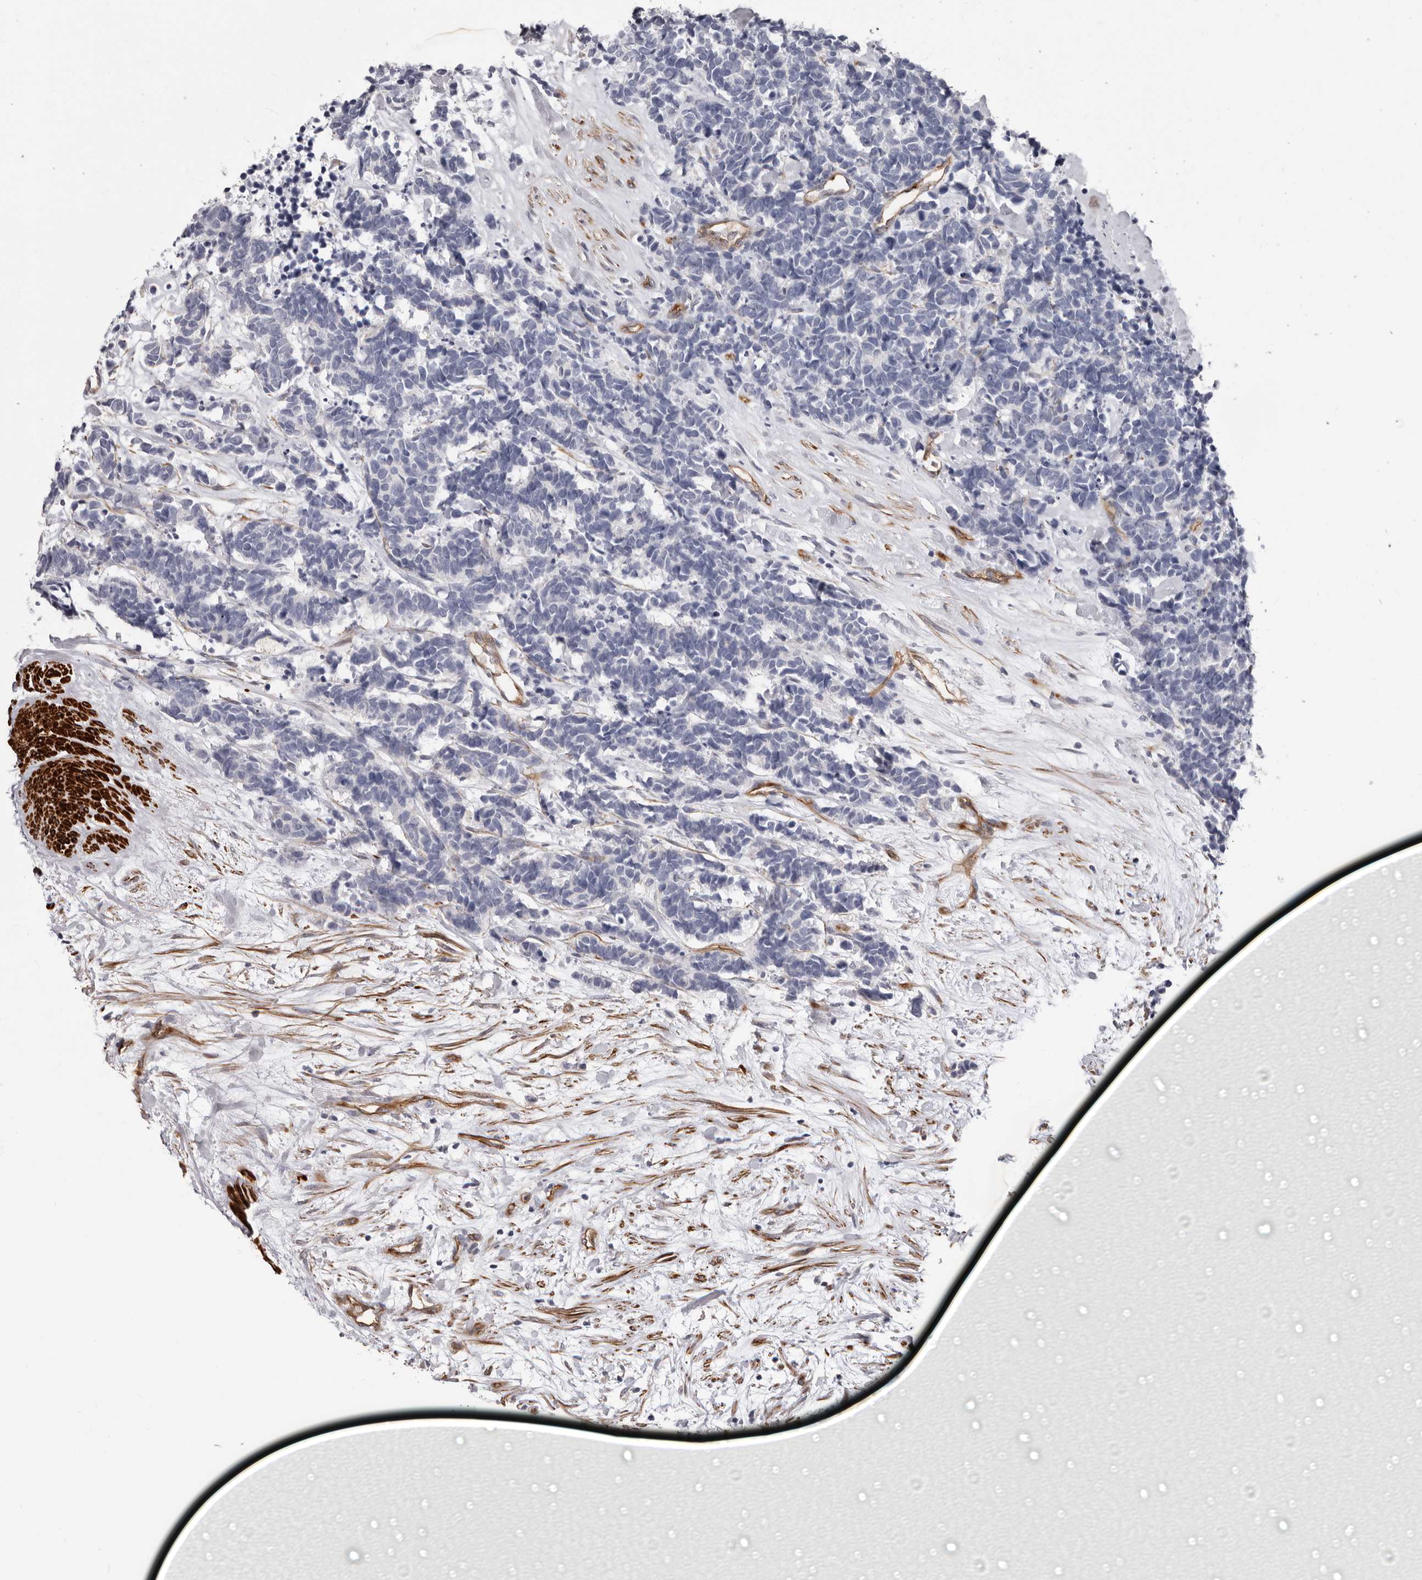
{"staining": {"intensity": "negative", "quantity": "none", "location": "none"}, "tissue": "carcinoid", "cell_type": "Tumor cells", "image_type": "cancer", "snomed": [{"axis": "morphology", "description": "Carcinoma, NOS"}, {"axis": "morphology", "description": "Carcinoid, malignant, NOS"}, {"axis": "topography", "description": "Urinary bladder"}], "caption": "Immunohistochemistry image of carcinoma stained for a protein (brown), which exhibits no positivity in tumor cells. (IHC, brightfield microscopy, high magnification).", "gene": "ADGRL4", "patient": {"sex": "male", "age": 57}}